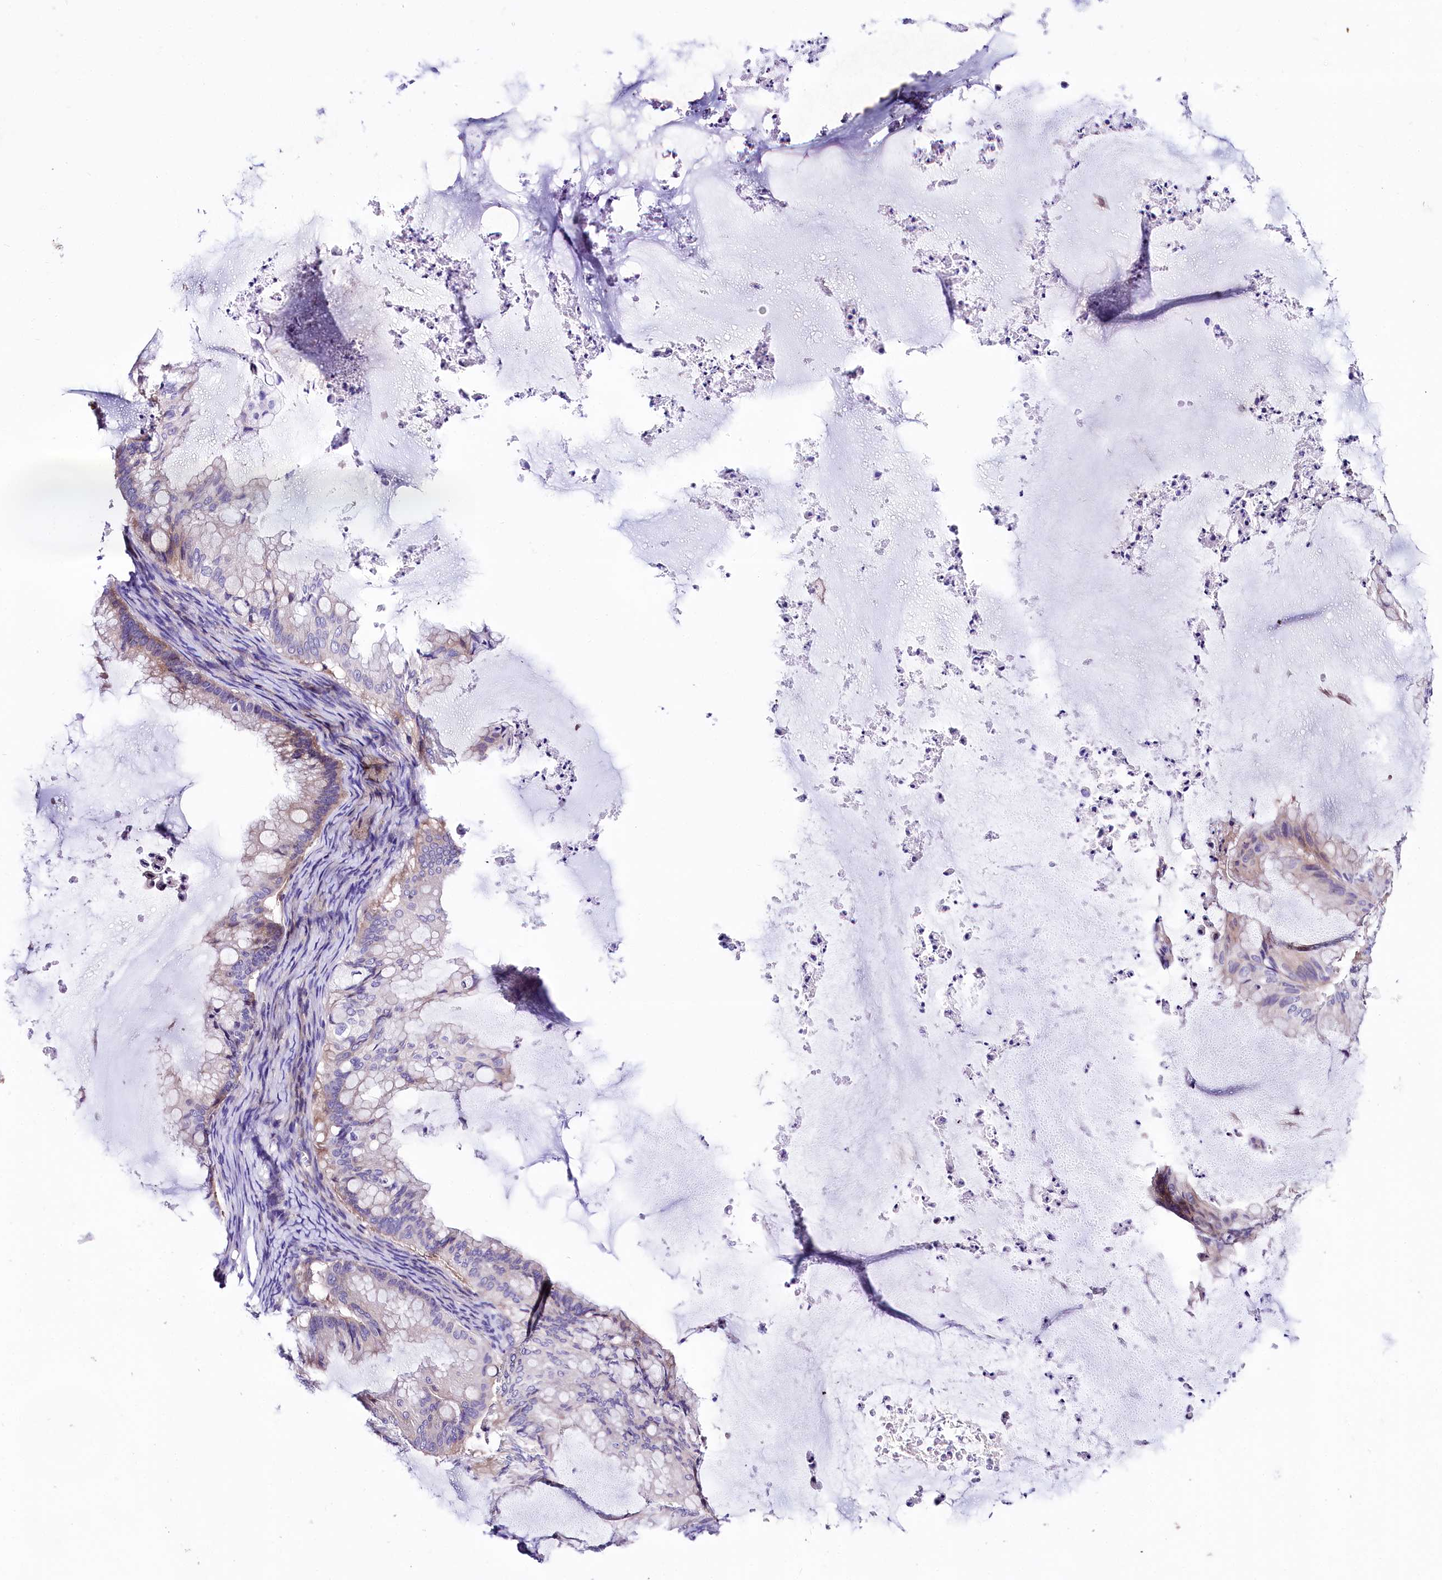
{"staining": {"intensity": "negative", "quantity": "none", "location": "none"}, "tissue": "ovarian cancer", "cell_type": "Tumor cells", "image_type": "cancer", "snomed": [{"axis": "morphology", "description": "Cystadenocarcinoma, mucinous, NOS"}, {"axis": "topography", "description": "Ovary"}], "caption": "Micrograph shows no significant protein positivity in tumor cells of ovarian cancer (mucinous cystadenocarcinoma). Nuclei are stained in blue.", "gene": "ABHD5", "patient": {"sex": "female", "age": 71}}